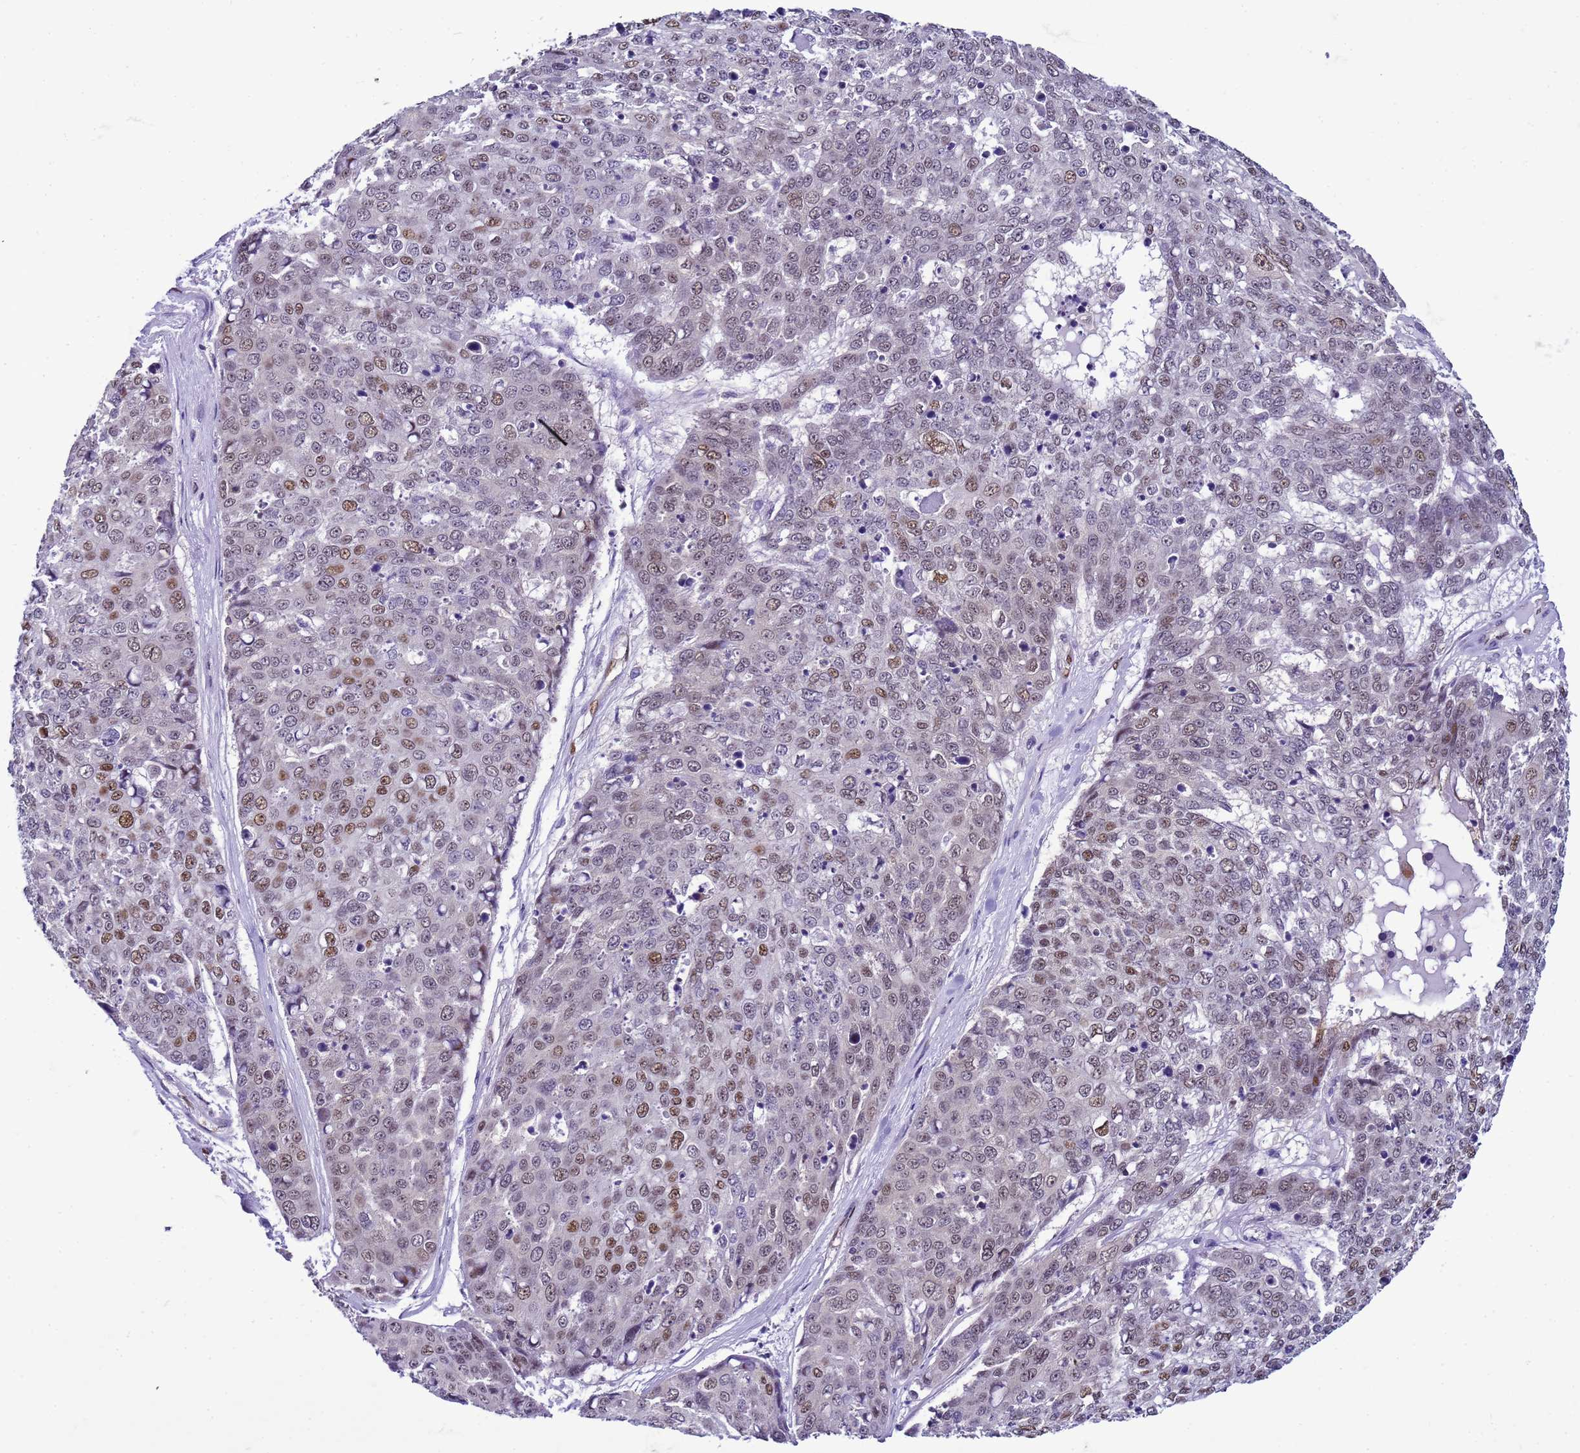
{"staining": {"intensity": "moderate", "quantity": "25%-75%", "location": "nuclear"}, "tissue": "skin cancer", "cell_type": "Tumor cells", "image_type": "cancer", "snomed": [{"axis": "morphology", "description": "Squamous cell carcinoma, NOS"}, {"axis": "topography", "description": "Skin"}], "caption": "Immunohistochemistry (IHC) (DAB) staining of human squamous cell carcinoma (skin) demonstrates moderate nuclear protein expression in about 25%-75% of tumor cells.", "gene": "DDI2", "patient": {"sex": "female", "age": 44}}